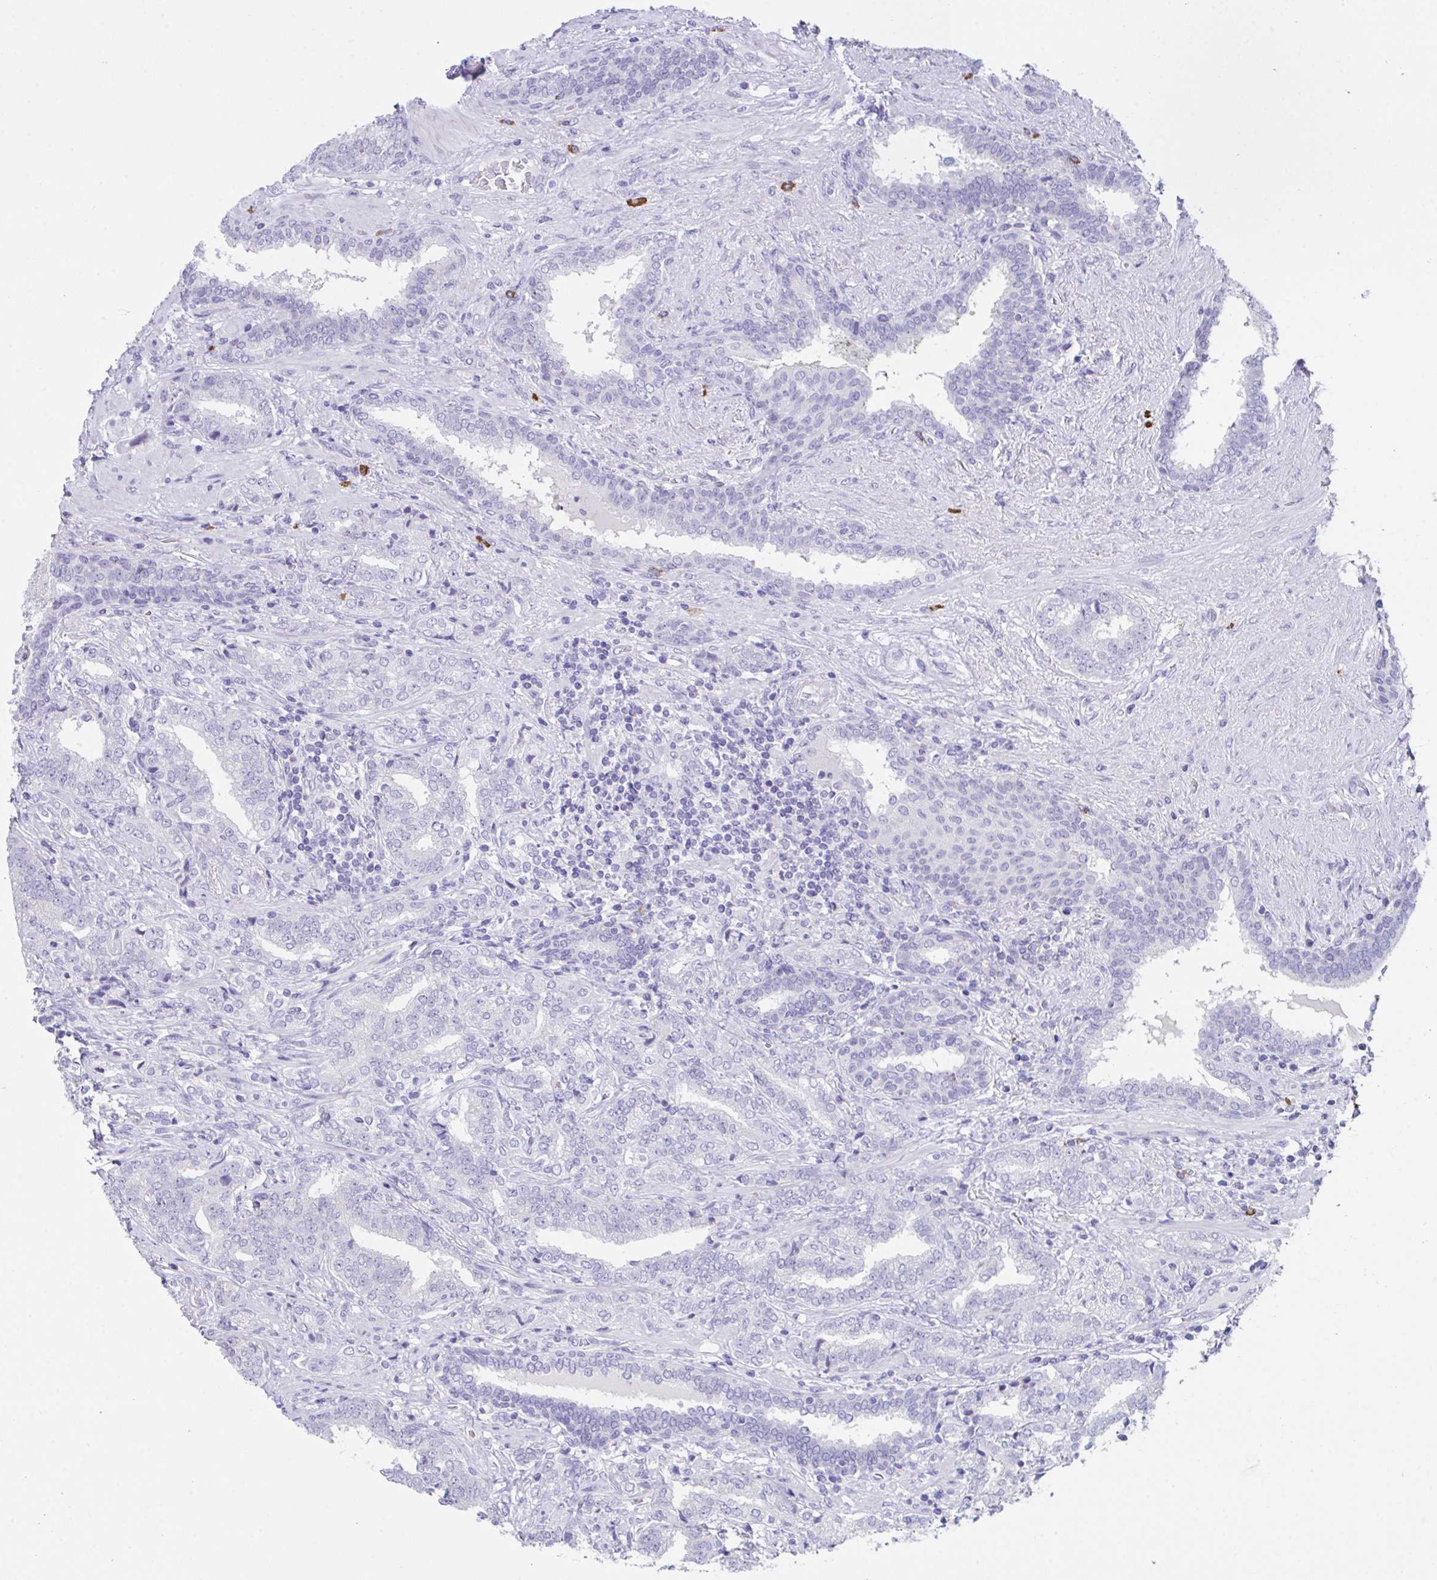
{"staining": {"intensity": "negative", "quantity": "none", "location": "none"}, "tissue": "prostate cancer", "cell_type": "Tumor cells", "image_type": "cancer", "snomed": [{"axis": "morphology", "description": "Adenocarcinoma, High grade"}, {"axis": "topography", "description": "Prostate"}], "caption": "A histopathology image of human prostate high-grade adenocarcinoma is negative for staining in tumor cells.", "gene": "HACD4", "patient": {"sex": "male", "age": 72}}